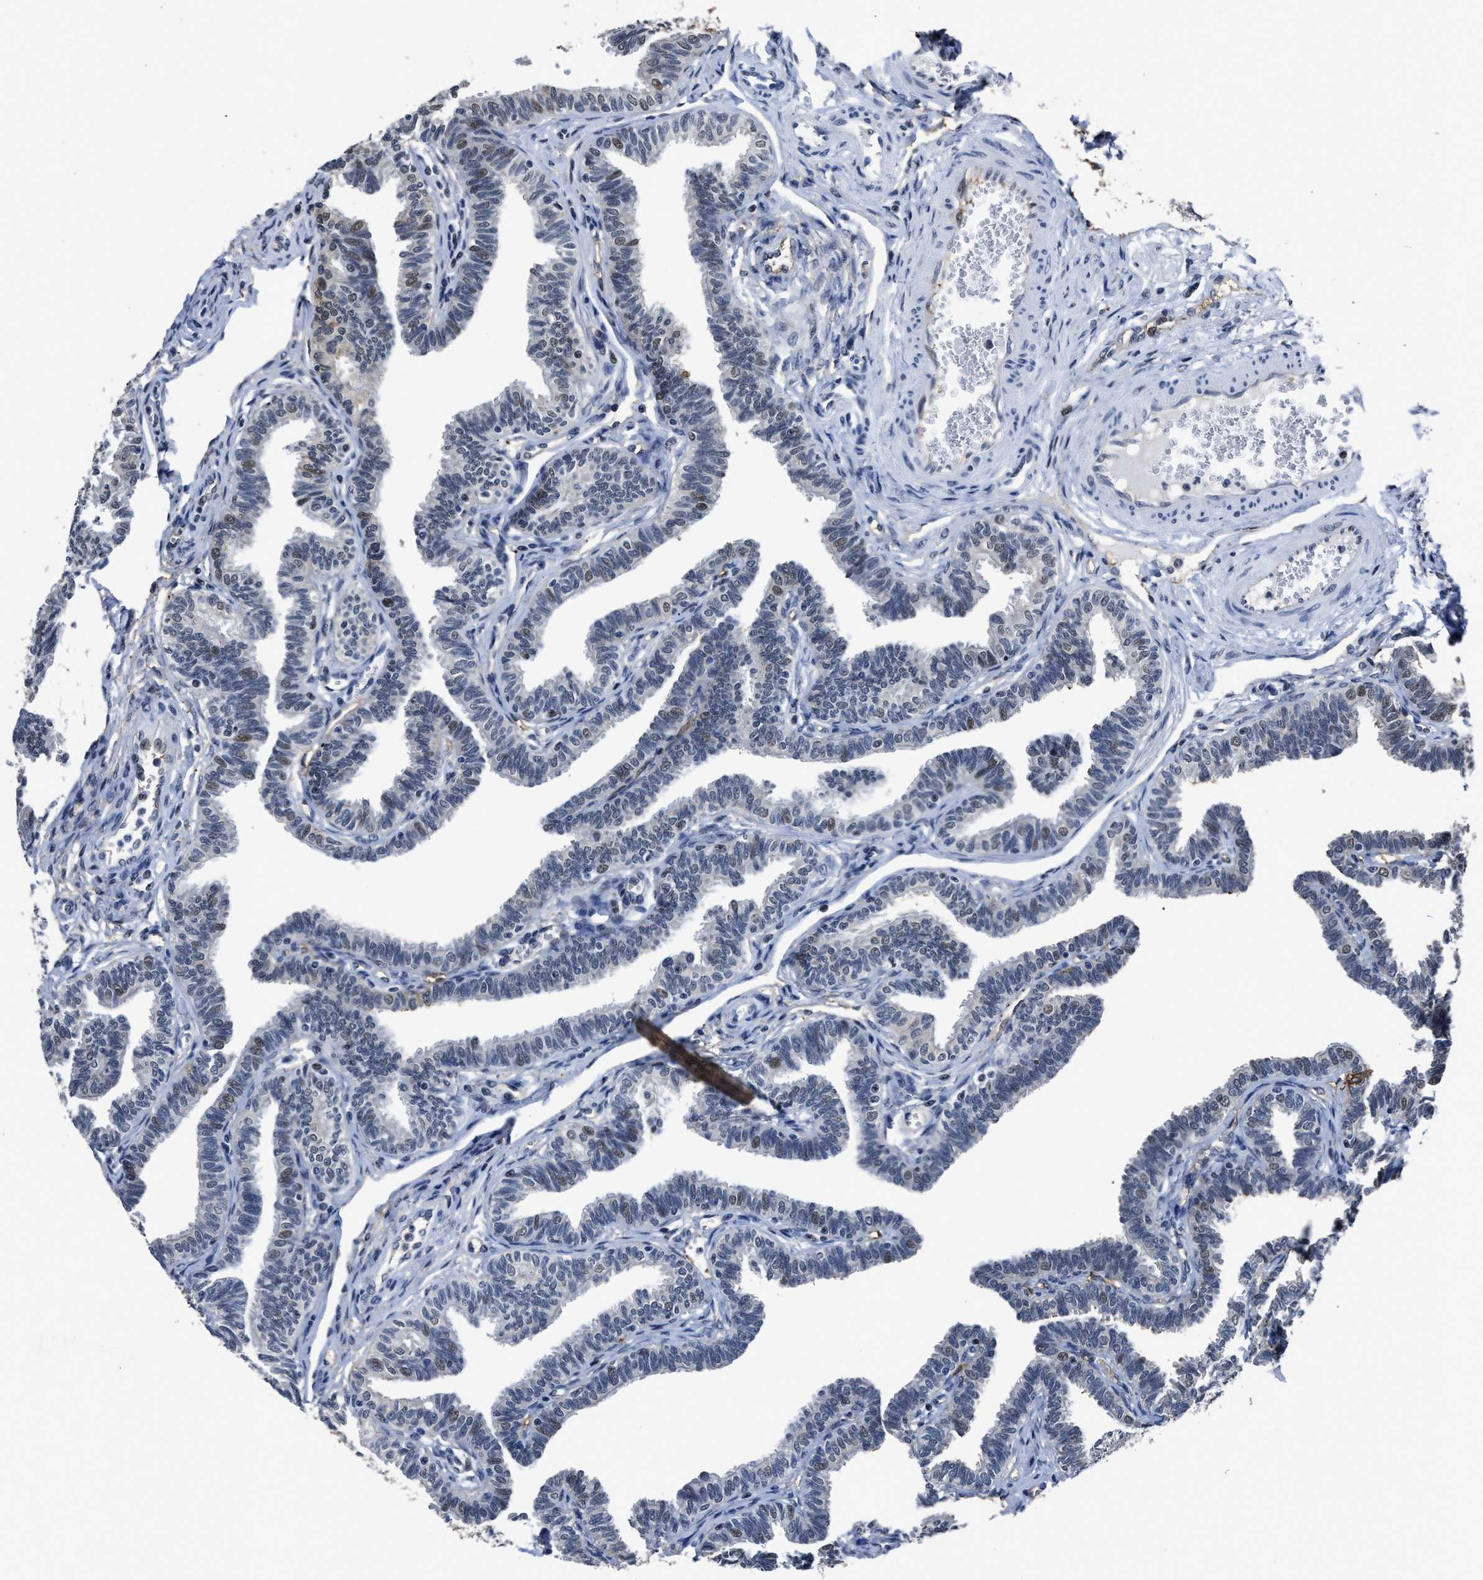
{"staining": {"intensity": "weak", "quantity": "<25%", "location": "cytoplasmic/membranous"}, "tissue": "fallopian tube", "cell_type": "Glandular cells", "image_type": "normal", "snomed": [{"axis": "morphology", "description": "Normal tissue, NOS"}, {"axis": "topography", "description": "Fallopian tube"}, {"axis": "topography", "description": "Ovary"}], "caption": "Photomicrograph shows no protein expression in glandular cells of benign fallopian tube.", "gene": "MARCKSL1", "patient": {"sex": "female", "age": 23}}